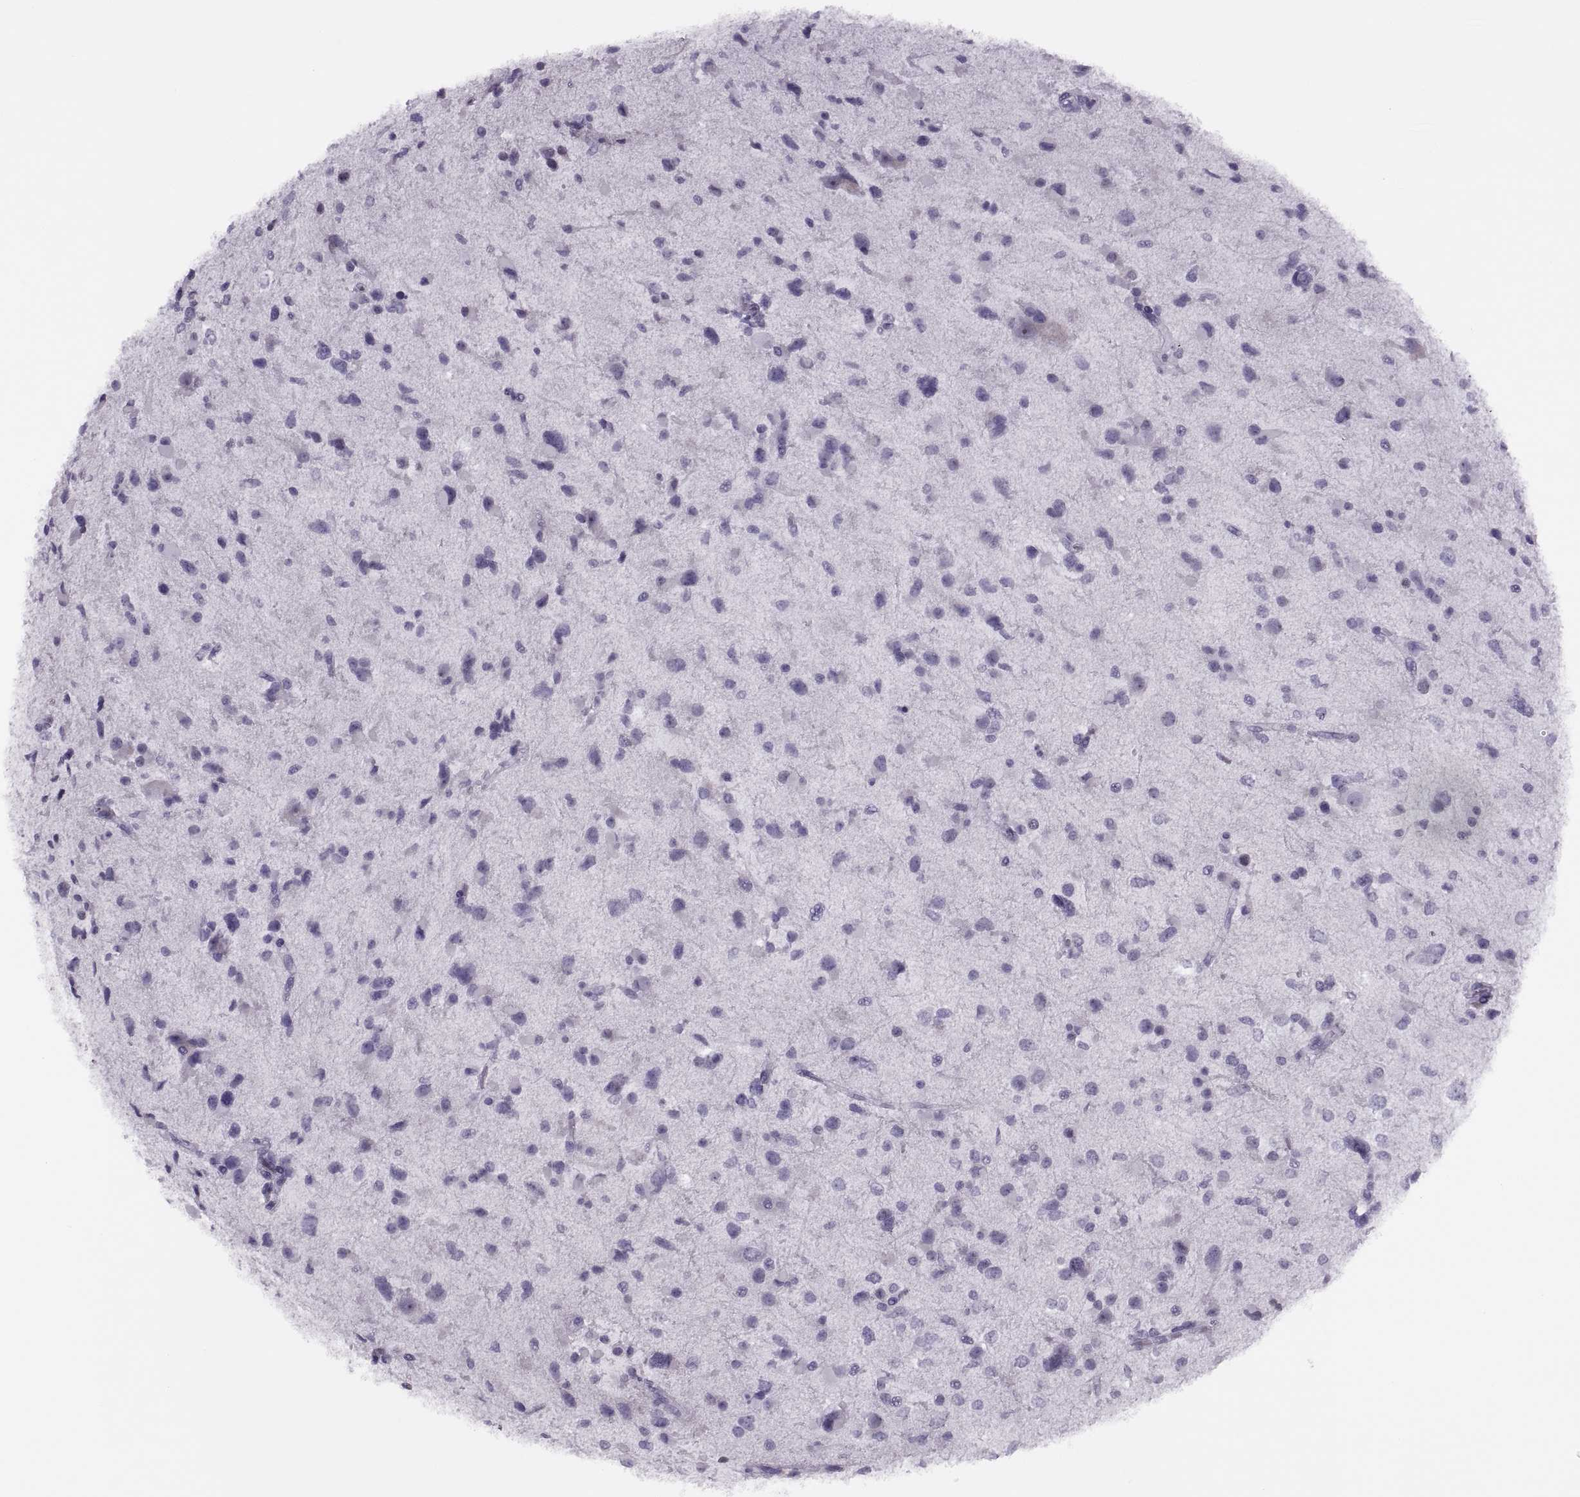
{"staining": {"intensity": "negative", "quantity": "none", "location": "none"}, "tissue": "glioma", "cell_type": "Tumor cells", "image_type": "cancer", "snomed": [{"axis": "morphology", "description": "Glioma, malignant, Low grade"}, {"axis": "topography", "description": "Brain"}], "caption": "Image shows no protein staining in tumor cells of glioma tissue. (Immunohistochemistry (ihc), brightfield microscopy, high magnification).", "gene": "FAM24A", "patient": {"sex": "female", "age": 32}}